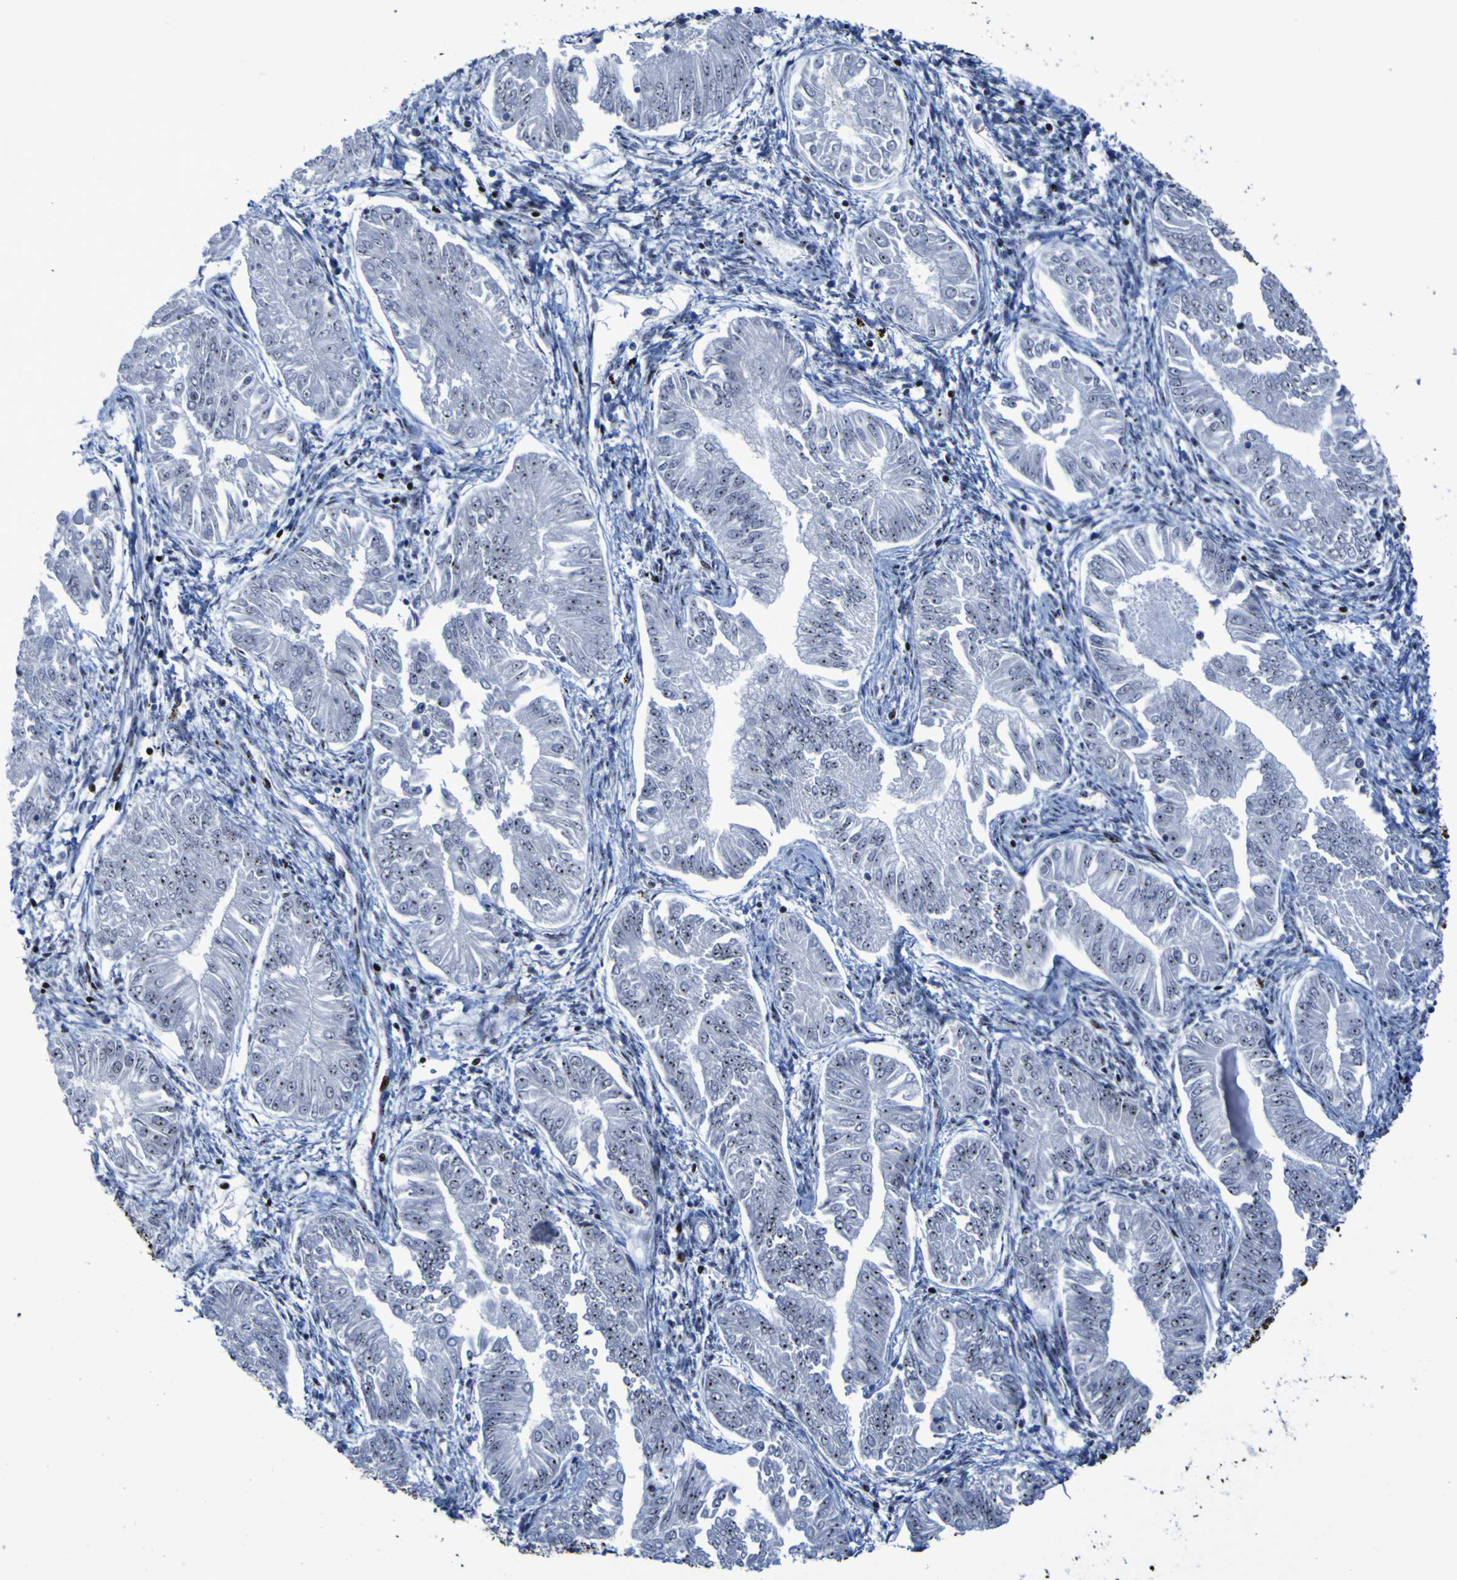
{"staining": {"intensity": "strong", "quantity": ">75%", "location": "nuclear"}, "tissue": "endometrial cancer", "cell_type": "Tumor cells", "image_type": "cancer", "snomed": [{"axis": "morphology", "description": "Adenocarcinoma, NOS"}, {"axis": "topography", "description": "Endometrium"}], "caption": "Adenocarcinoma (endometrial) was stained to show a protein in brown. There is high levels of strong nuclear expression in approximately >75% of tumor cells.", "gene": "NPM1", "patient": {"sex": "female", "age": 53}}